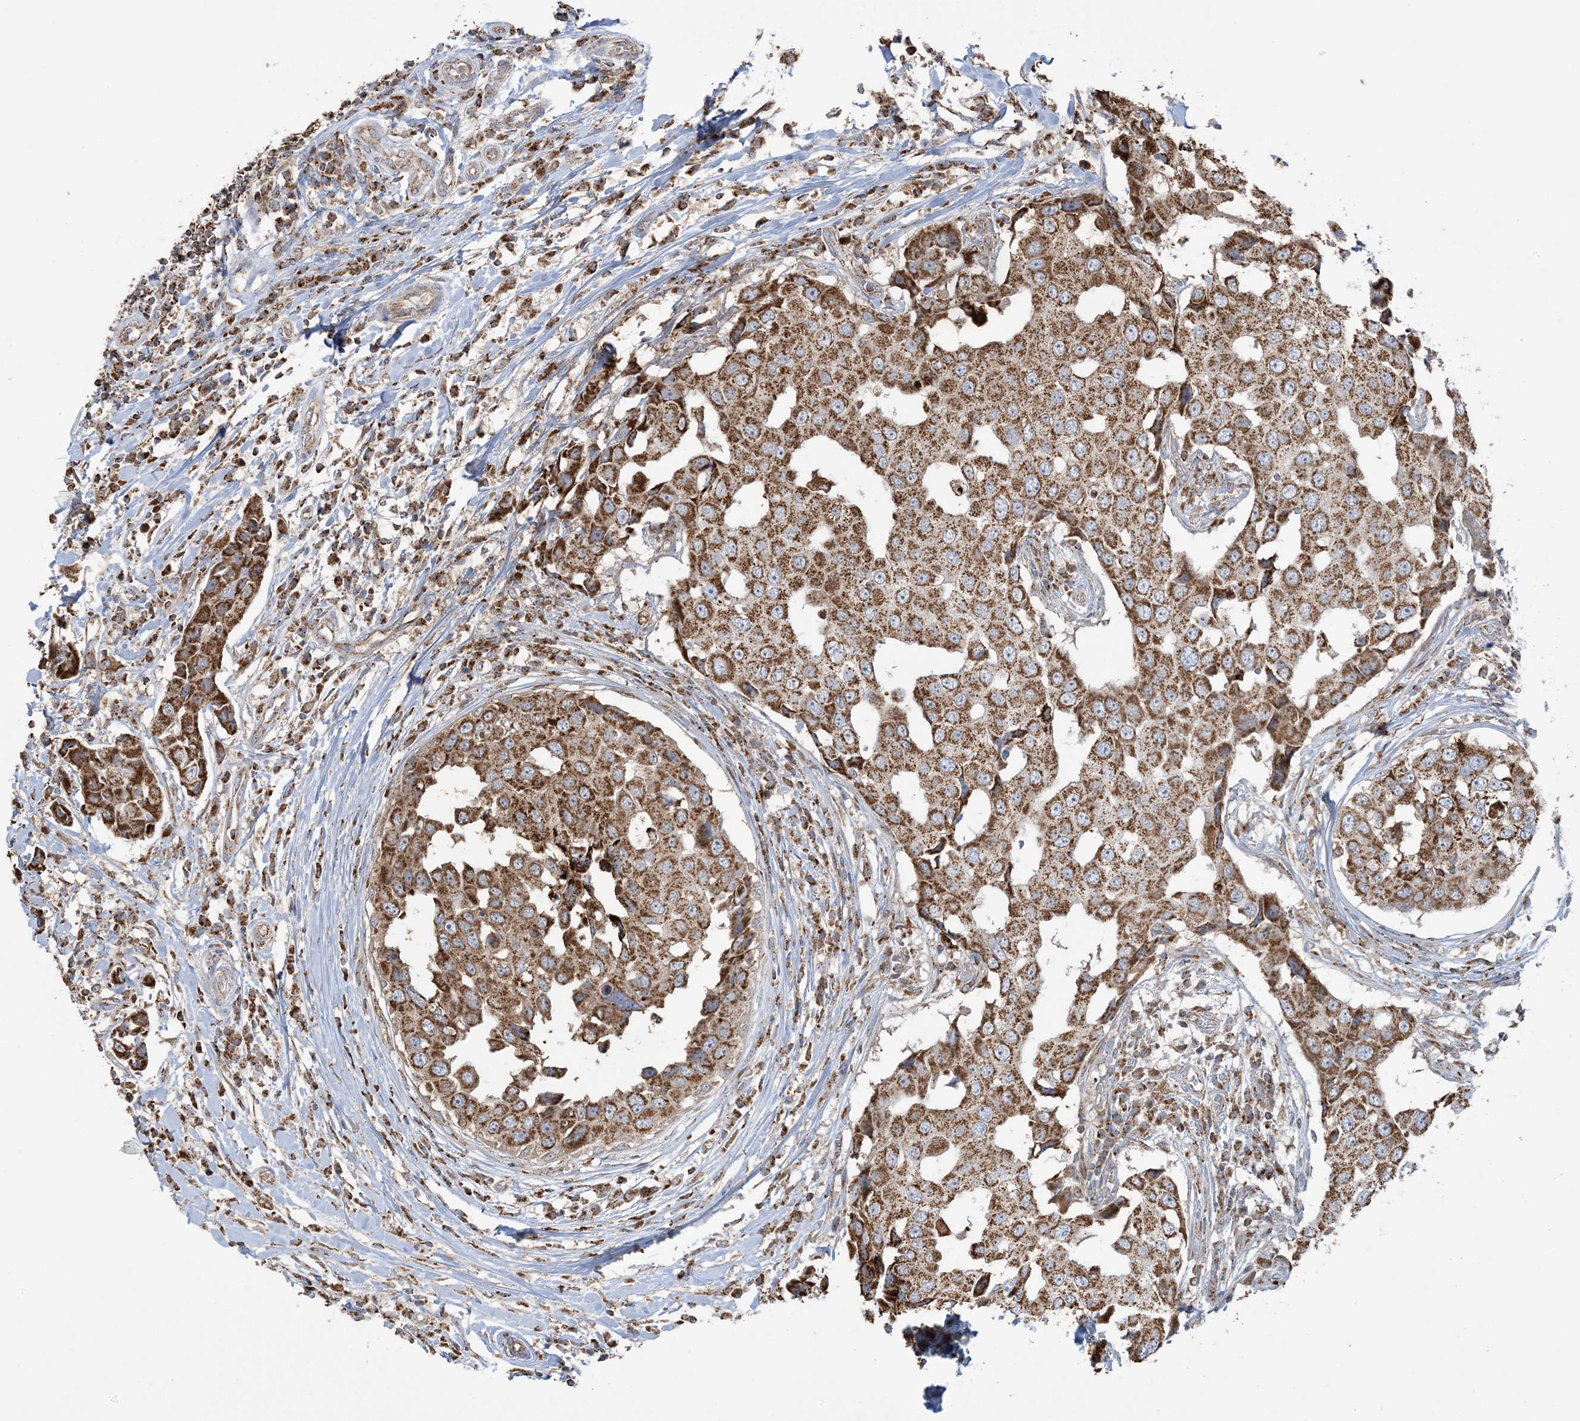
{"staining": {"intensity": "moderate", "quantity": ">75%", "location": "cytoplasmic/membranous"}, "tissue": "breast cancer", "cell_type": "Tumor cells", "image_type": "cancer", "snomed": [{"axis": "morphology", "description": "Duct carcinoma"}, {"axis": "topography", "description": "Breast"}], "caption": "Tumor cells demonstrate moderate cytoplasmic/membranous staining in approximately >75% of cells in breast infiltrating ductal carcinoma. The staining is performed using DAB (3,3'-diaminobenzidine) brown chromogen to label protein expression. The nuclei are counter-stained blue using hematoxylin.", "gene": "AGA", "patient": {"sex": "female", "age": 27}}